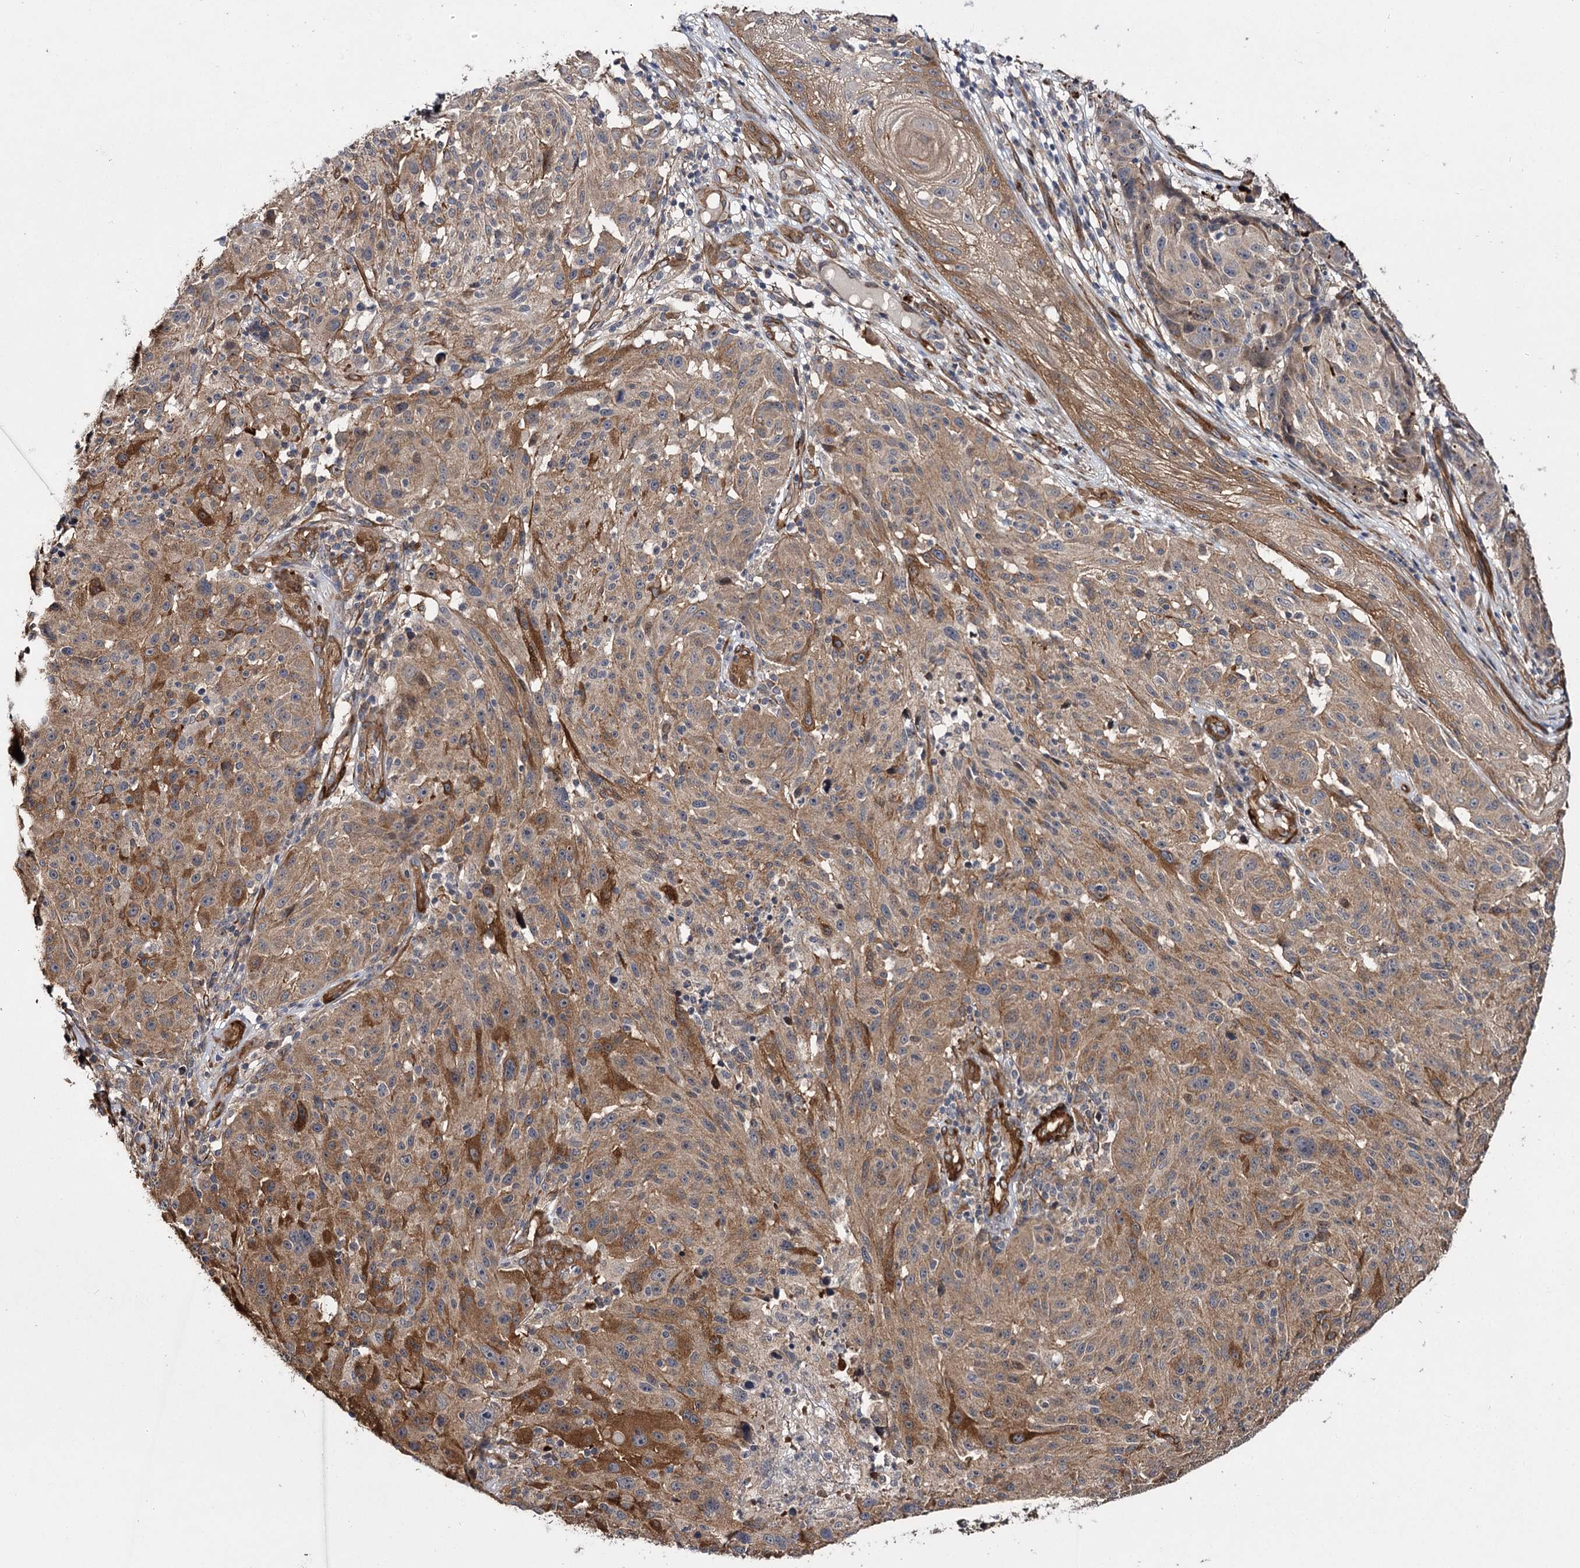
{"staining": {"intensity": "weak", "quantity": ">75%", "location": "cytoplasmic/membranous"}, "tissue": "melanoma", "cell_type": "Tumor cells", "image_type": "cancer", "snomed": [{"axis": "morphology", "description": "Malignant melanoma, NOS"}, {"axis": "topography", "description": "Skin"}], "caption": "A brown stain labels weak cytoplasmic/membranous staining of a protein in malignant melanoma tumor cells.", "gene": "MYO1C", "patient": {"sex": "male", "age": 53}}